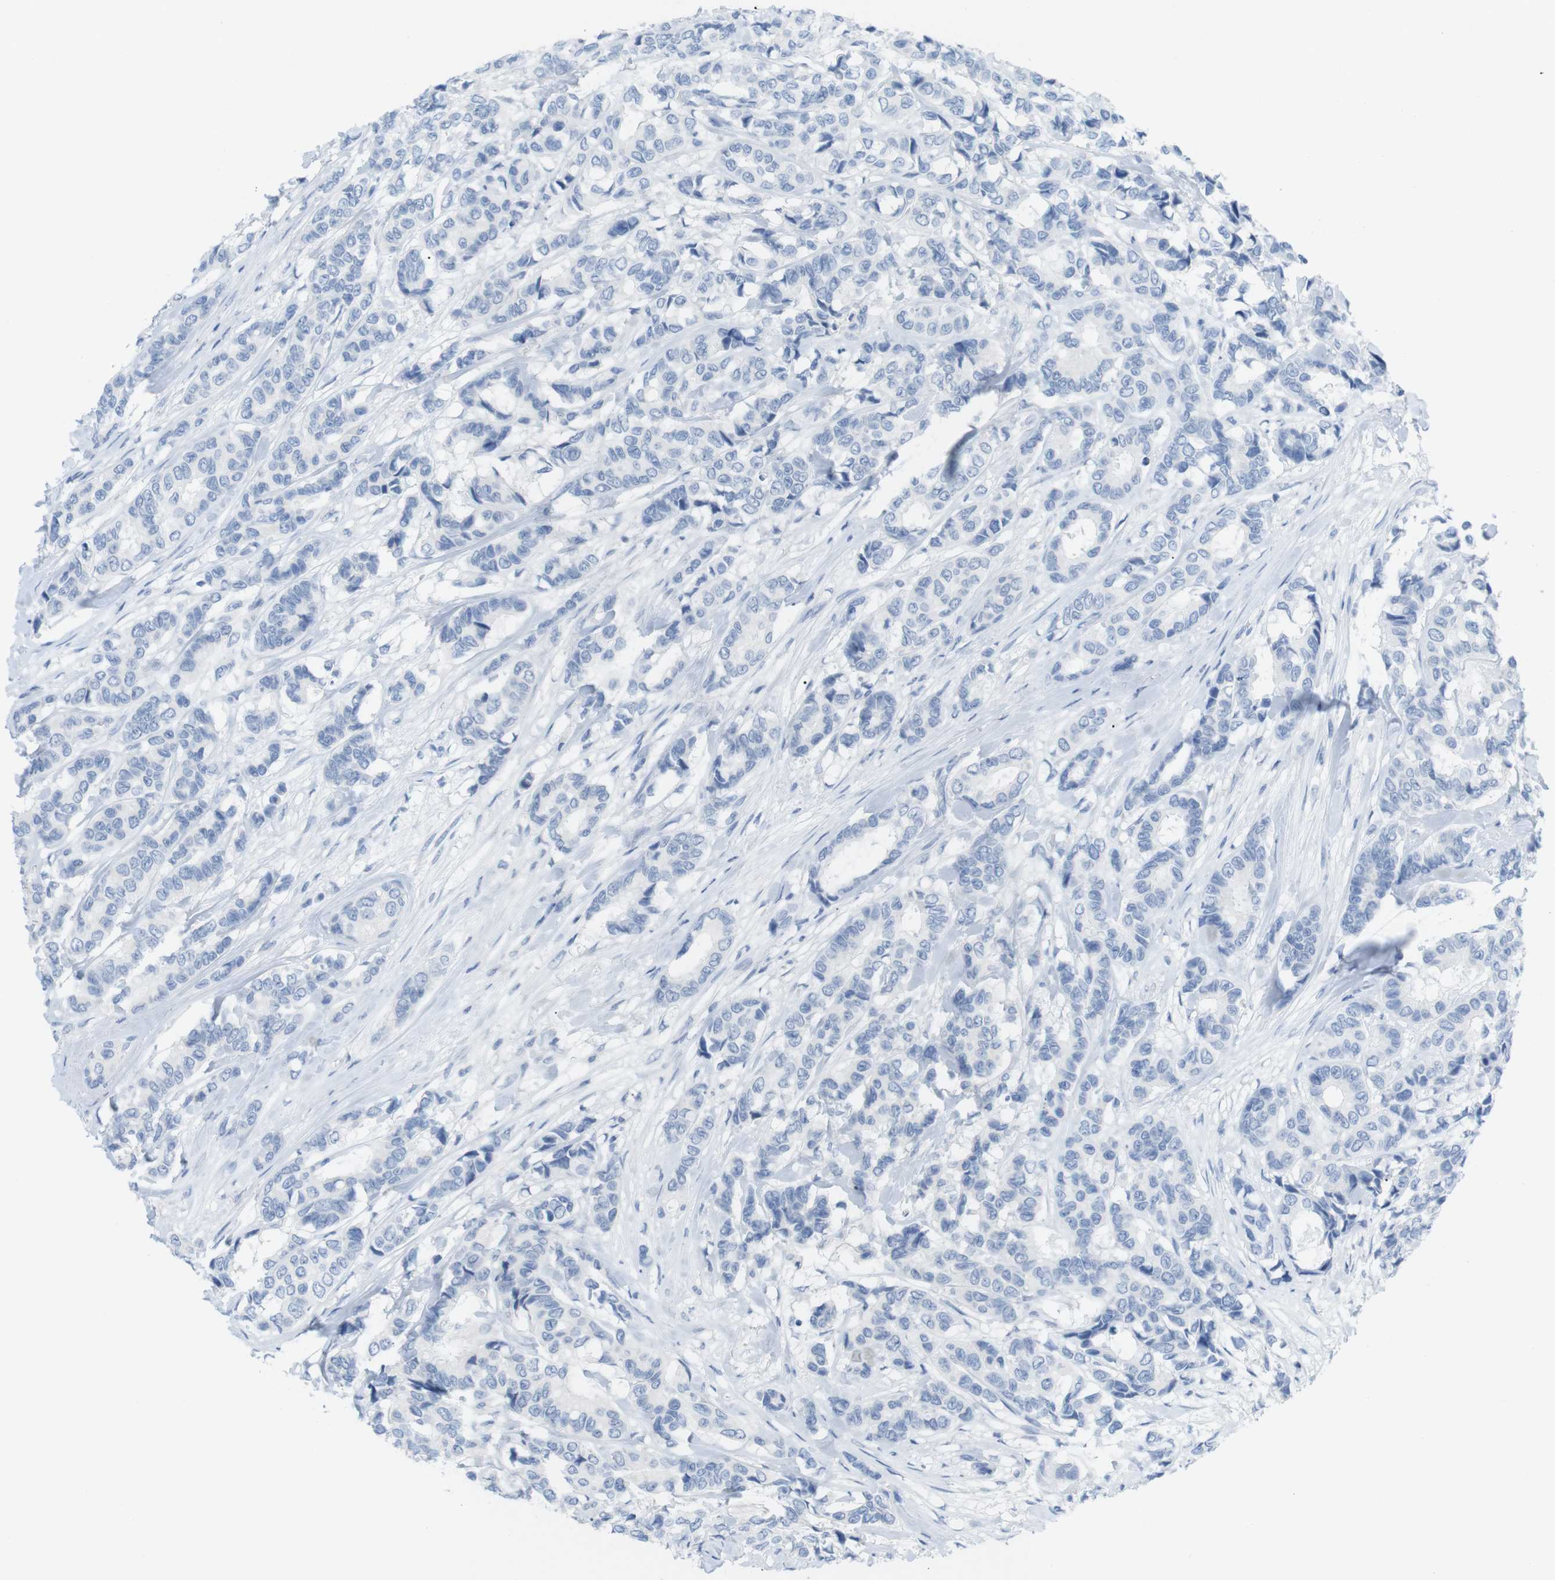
{"staining": {"intensity": "negative", "quantity": "none", "location": "none"}, "tissue": "breast cancer", "cell_type": "Tumor cells", "image_type": "cancer", "snomed": [{"axis": "morphology", "description": "Duct carcinoma"}, {"axis": "topography", "description": "Breast"}], "caption": "Immunohistochemistry micrograph of neoplastic tissue: breast cancer stained with DAB demonstrates no significant protein staining in tumor cells. (Stains: DAB (3,3'-diaminobenzidine) IHC with hematoxylin counter stain, Microscopy: brightfield microscopy at high magnification).", "gene": "HBG2", "patient": {"sex": "female", "age": 87}}